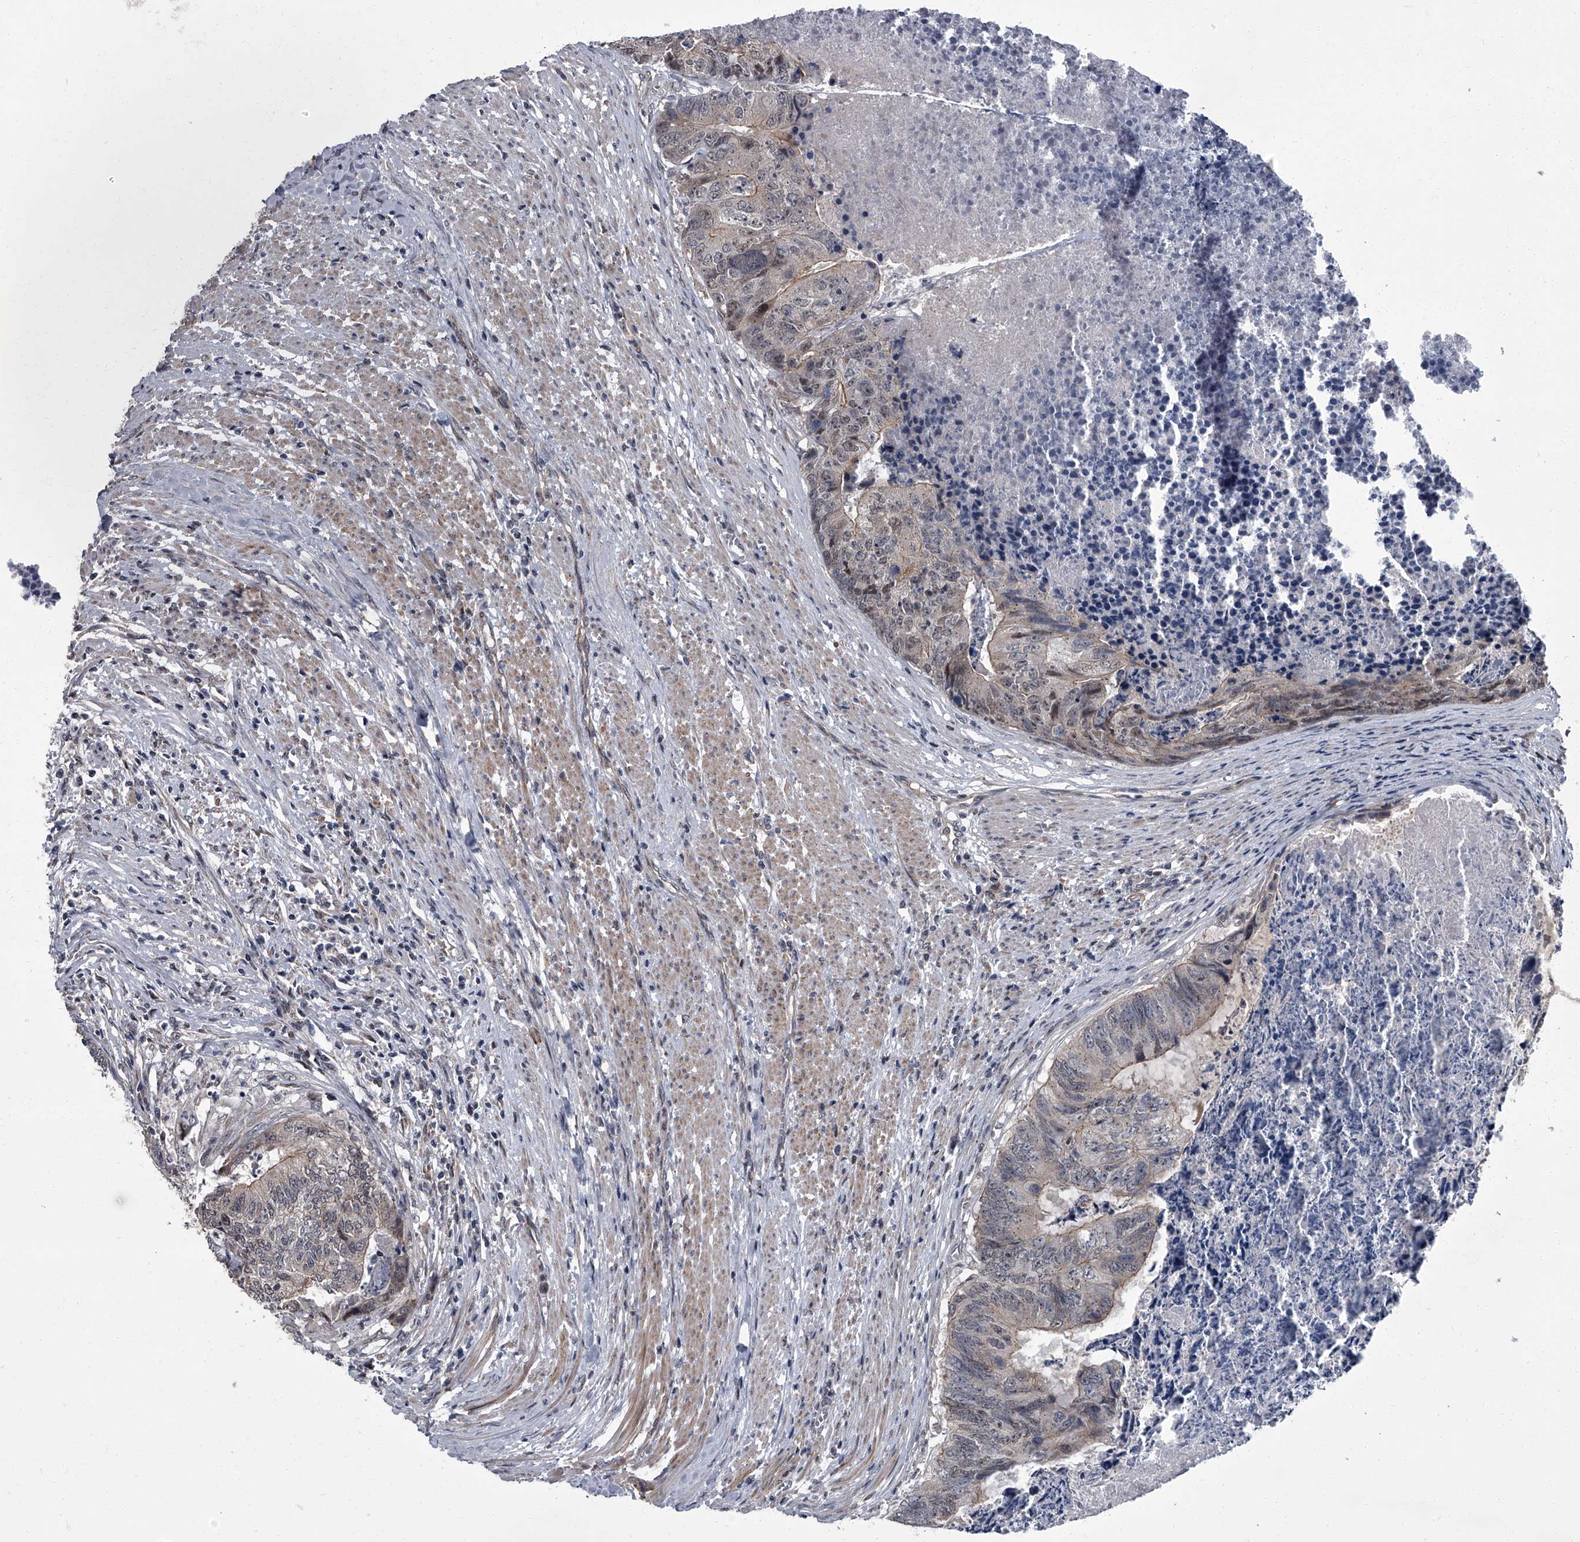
{"staining": {"intensity": "moderate", "quantity": "<25%", "location": "cytoplasmic/membranous"}, "tissue": "colorectal cancer", "cell_type": "Tumor cells", "image_type": "cancer", "snomed": [{"axis": "morphology", "description": "Adenocarcinoma, NOS"}, {"axis": "topography", "description": "Colon"}], "caption": "Protein expression analysis of human colorectal cancer (adenocarcinoma) reveals moderate cytoplasmic/membranous expression in about <25% of tumor cells. Immunohistochemistry (ihc) stains the protein in brown and the nuclei are stained blue.", "gene": "ZNF274", "patient": {"sex": "female", "age": 67}}